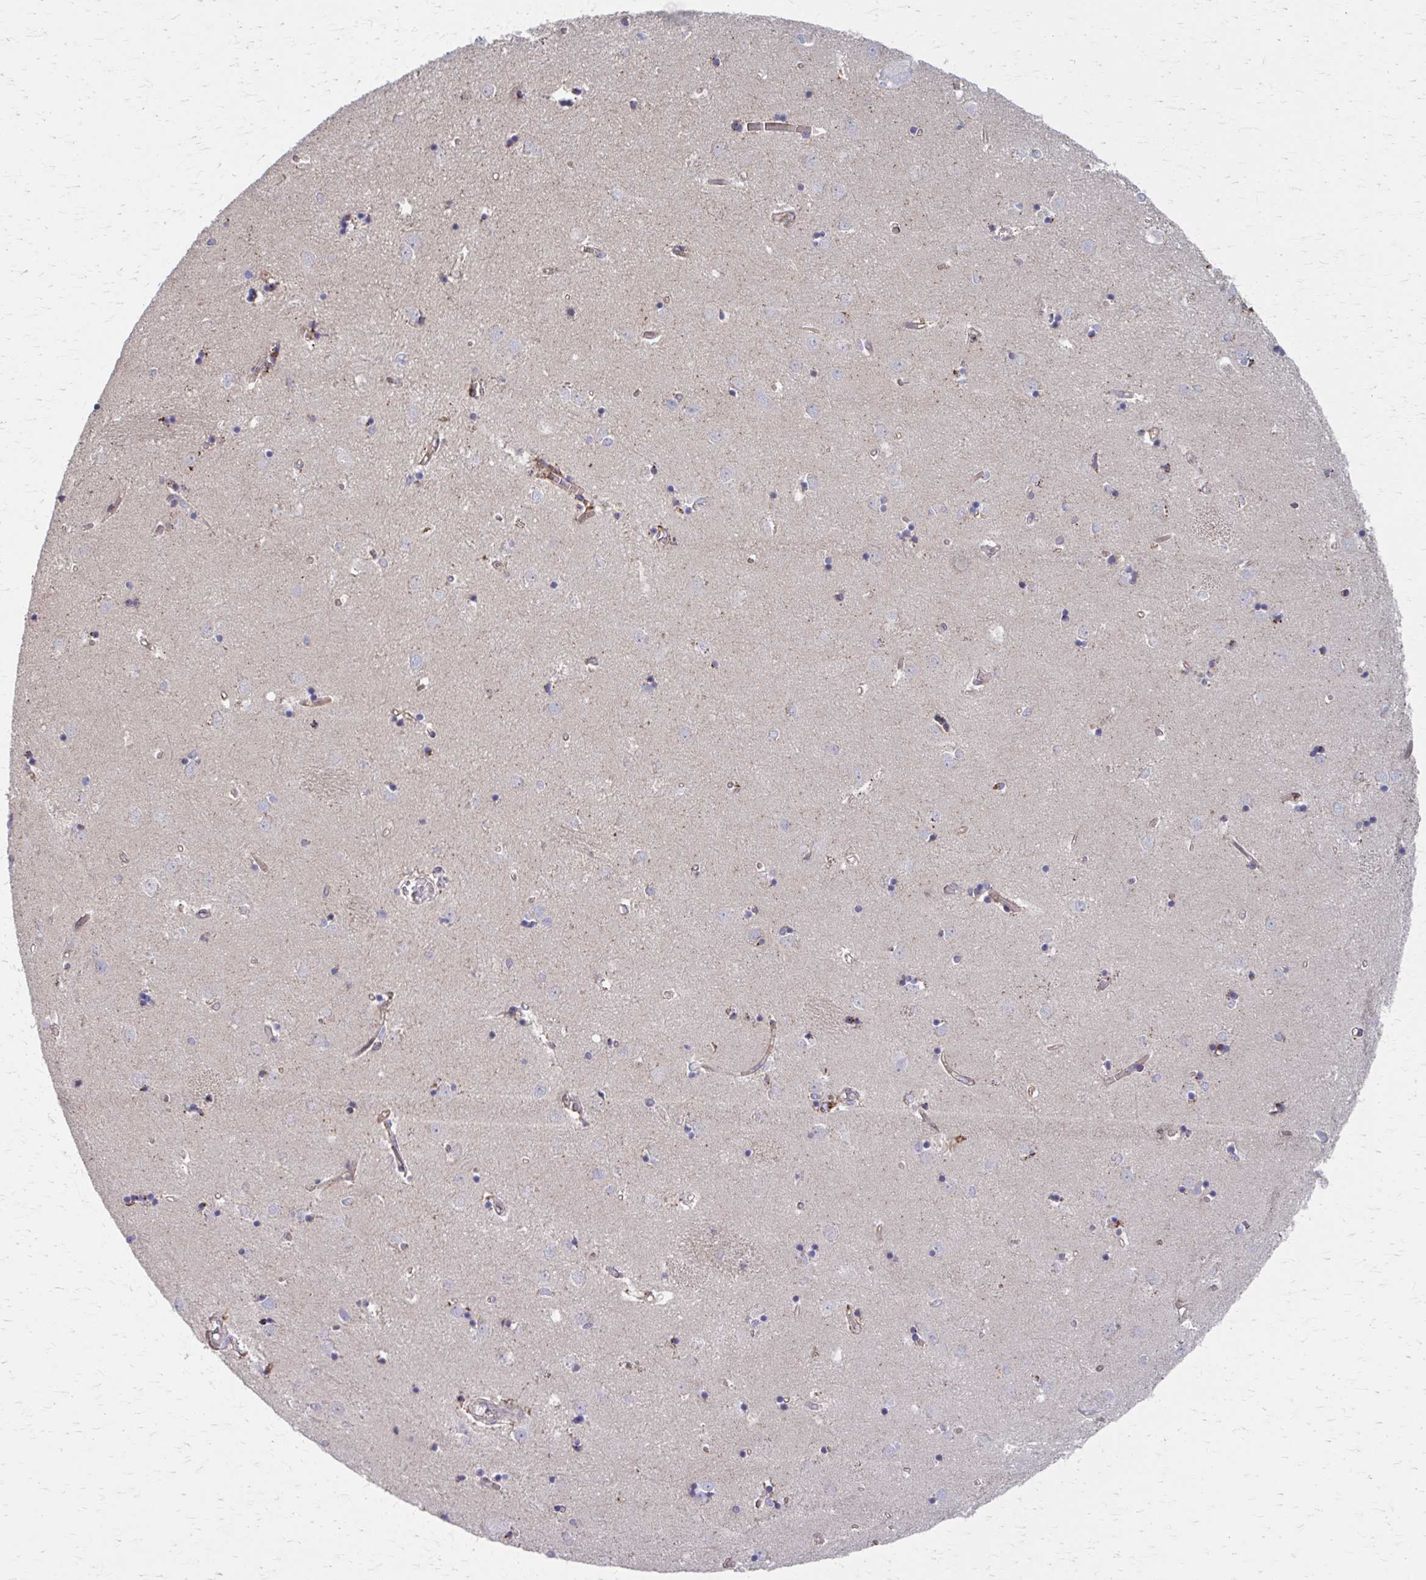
{"staining": {"intensity": "negative", "quantity": "none", "location": "none"}, "tissue": "caudate", "cell_type": "Glial cells", "image_type": "normal", "snomed": [{"axis": "morphology", "description": "Normal tissue, NOS"}, {"axis": "topography", "description": "Lateral ventricle wall"}], "caption": "Human caudate stained for a protein using immunohistochemistry (IHC) exhibits no positivity in glial cells.", "gene": "MMP14", "patient": {"sex": "male", "age": 54}}